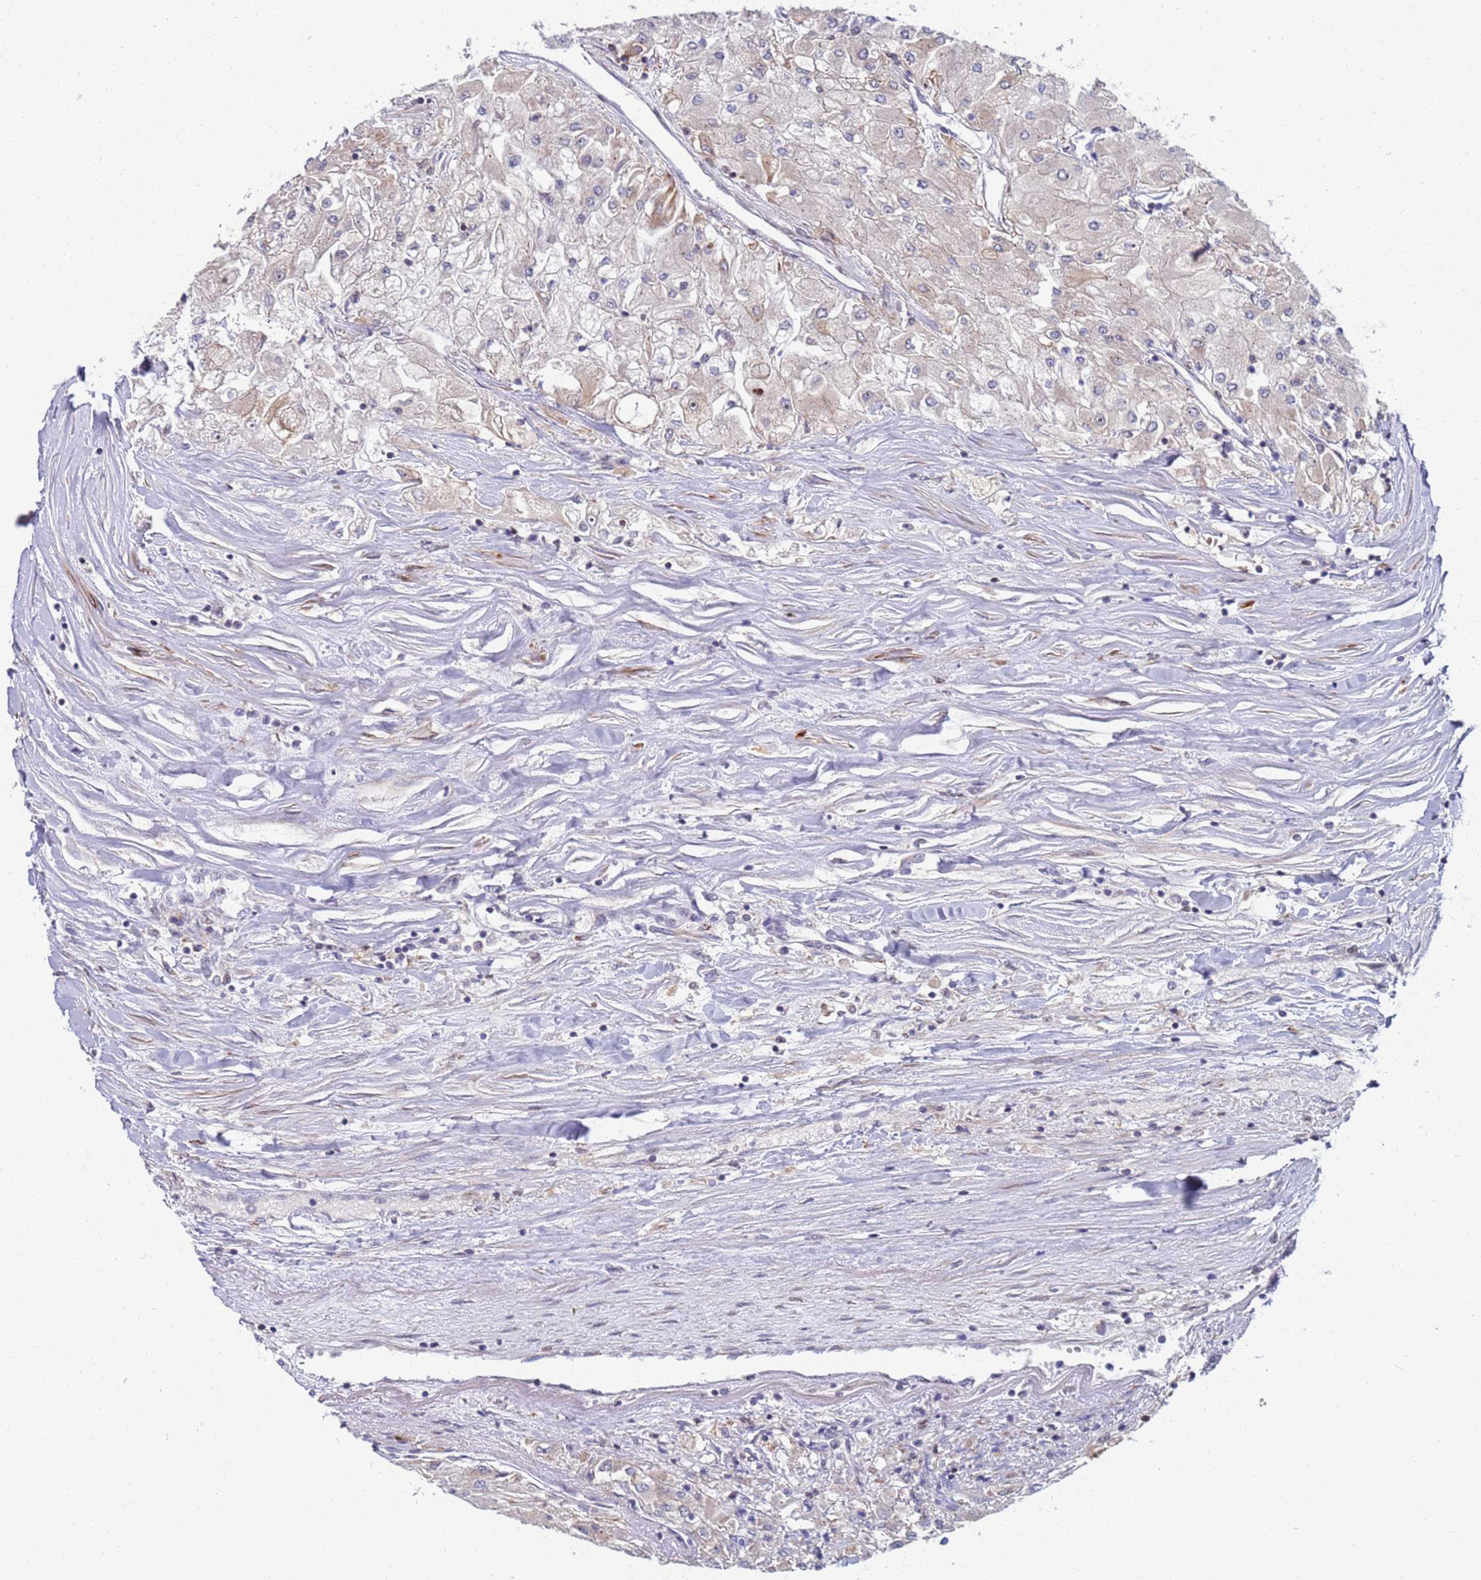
{"staining": {"intensity": "negative", "quantity": "none", "location": "none"}, "tissue": "renal cancer", "cell_type": "Tumor cells", "image_type": "cancer", "snomed": [{"axis": "morphology", "description": "Adenocarcinoma, NOS"}, {"axis": "topography", "description": "Kidney"}], "caption": "Photomicrograph shows no significant protein expression in tumor cells of renal adenocarcinoma.", "gene": "ENOSF1", "patient": {"sex": "male", "age": 80}}